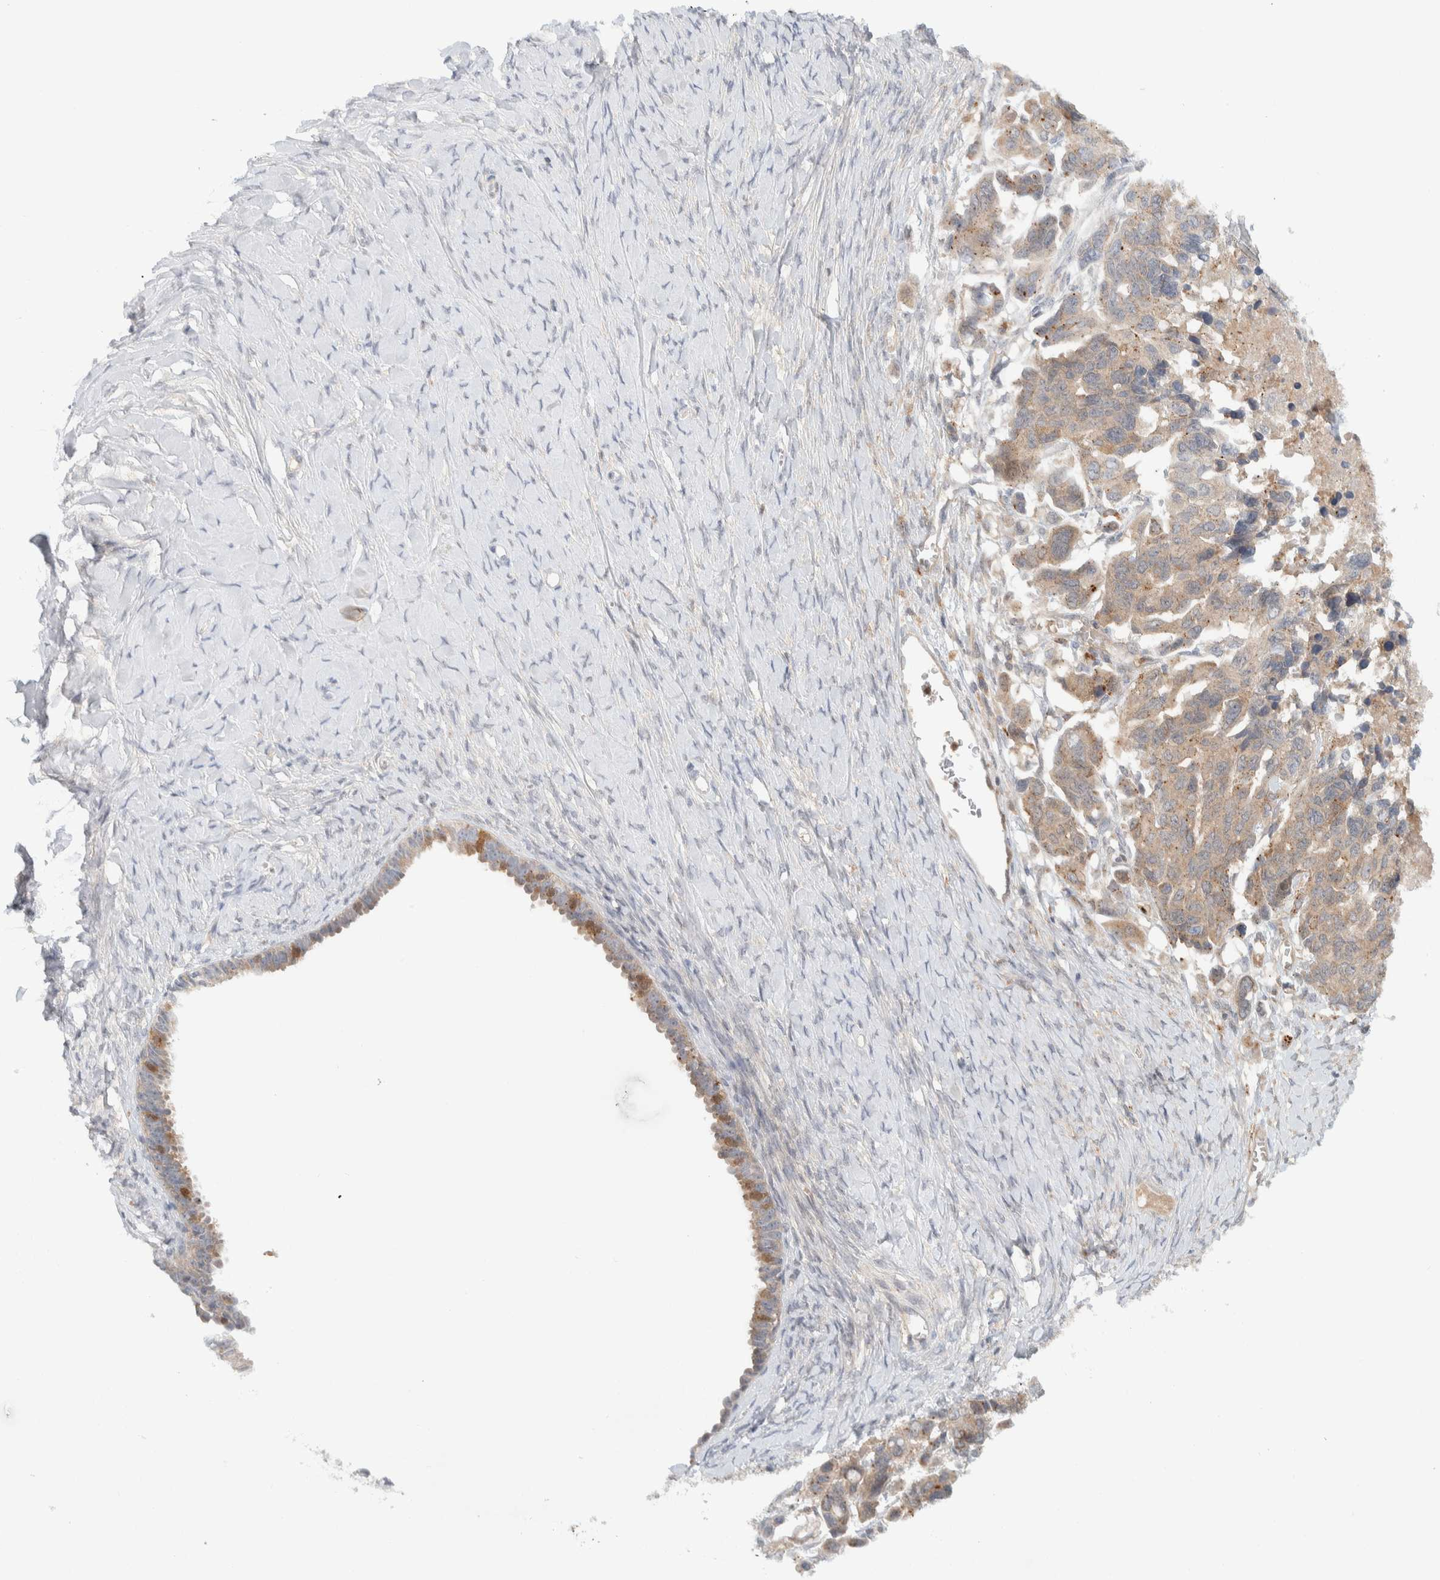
{"staining": {"intensity": "weak", "quantity": ">75%", "location": "cytoplasmic/membranous"}, "tissue": "ovarian cancer", "cell_type": "Tumor cells", "image_type": "cancer", "snomed": [{"axis": "morphology", "description": "Cystadenocarcinoma, serous, NOS"}, {"axis": "topography", "description": "Ovary"}], "caption": "Immunohistochemistry micrograph of neoplastic tissue: ovarian cancer (serous cystadenocarcinoma) stained using immunohistochemistry reveals low levels of weak protein expression localized specifically in the cytoplasmic/membranous of tumor cells, appearing as a cytoplasmic/membranous brown color.", "gene": "GCLM", "patient": {"sex": "female", "age": 79}}